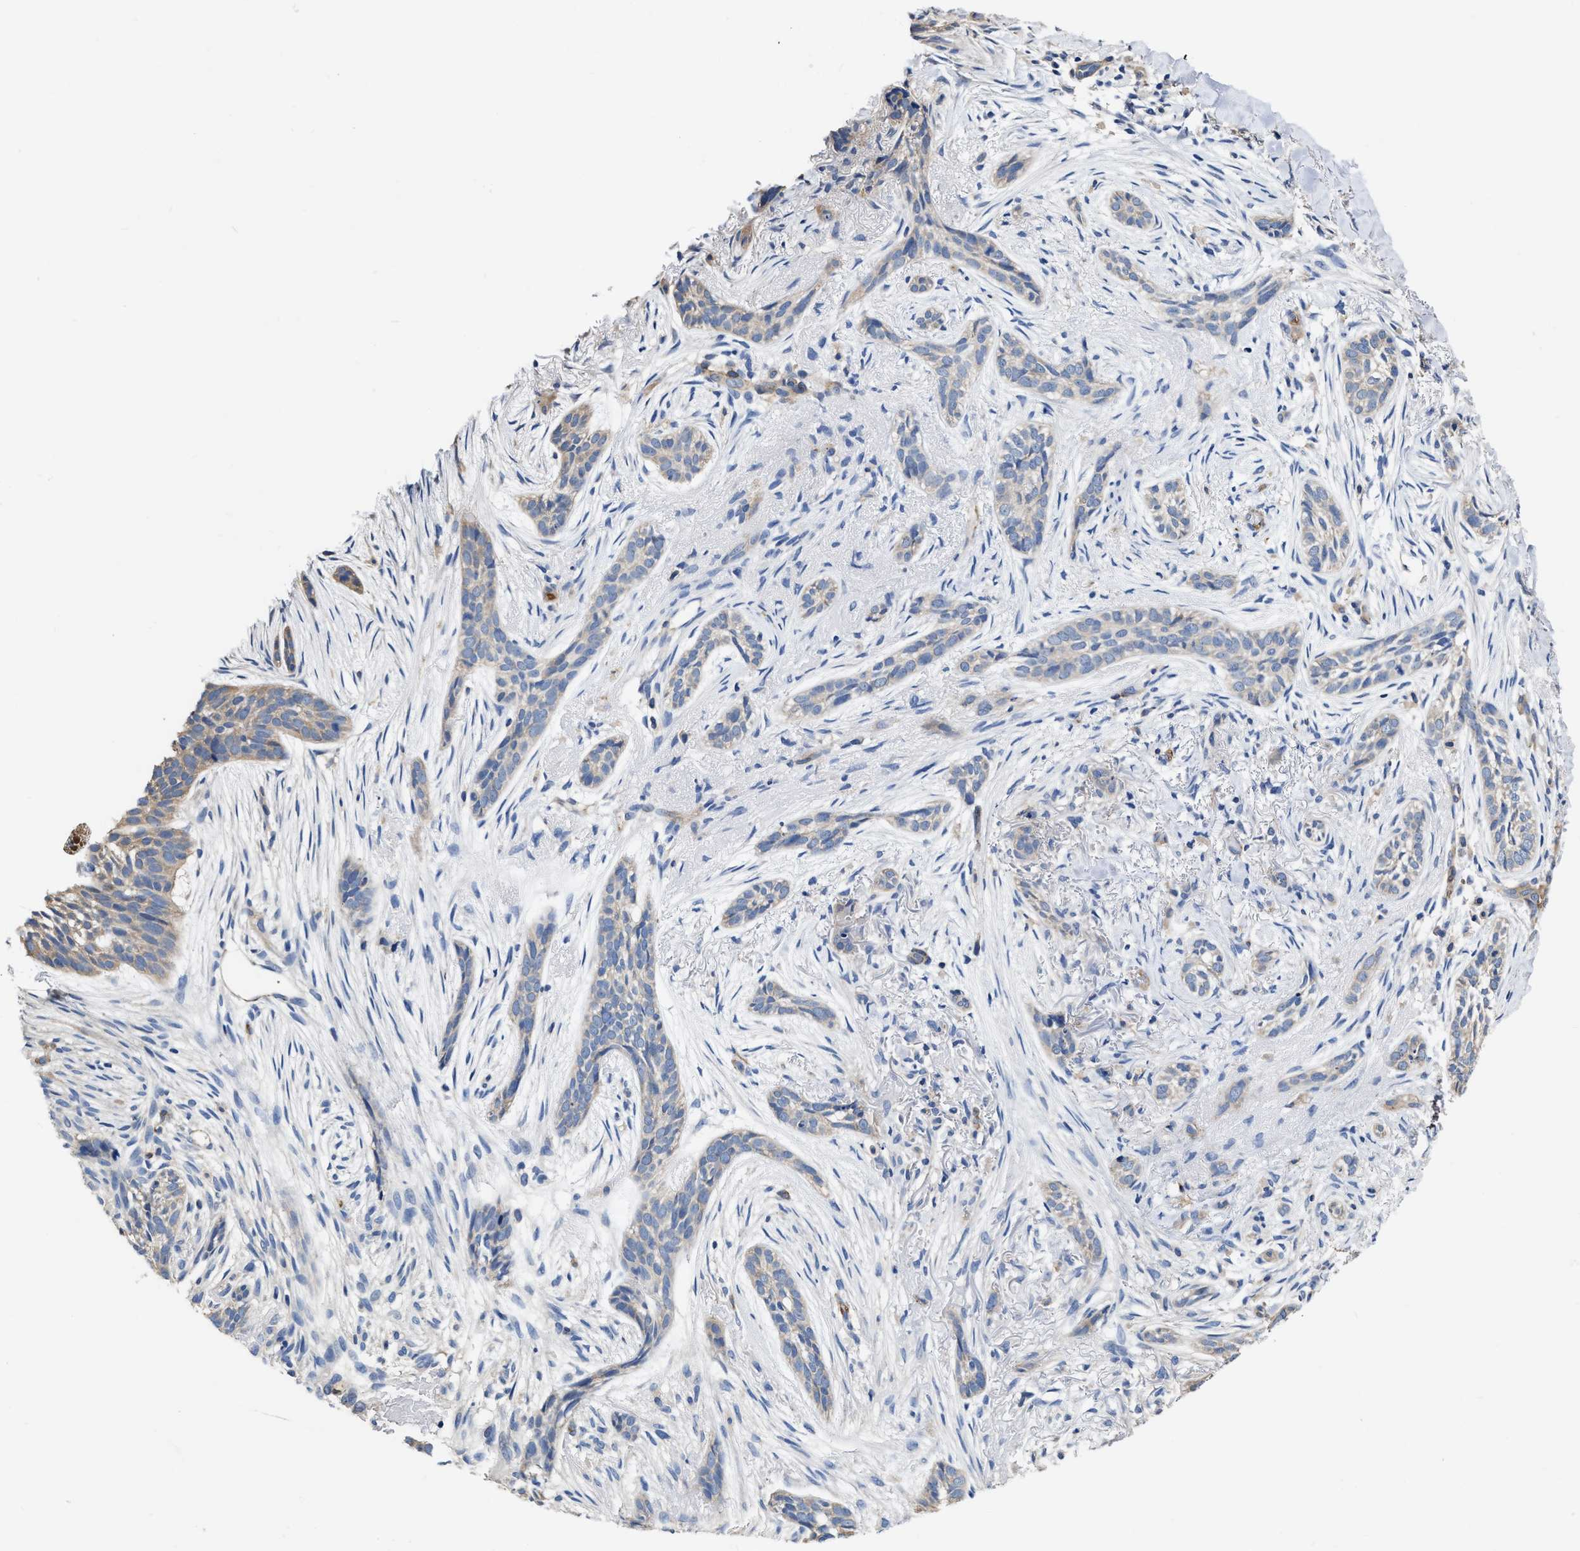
{"staining": {"intensity": "negative", "quantity": "none", "location": "none"}, "tissue": "skin cancer", "cell_type": "Tumor cells", "image_type": "cancer", "snomed": [{"axis": "morphology", "description": "Basal cell carcinoma"}, {"axis": "topography", "description": "Skin"}], "caption": "DAB (3,3'-diaminobenzidine) immunohistochemical staining of skin cancer (basal cell carcinoma) shows no significant positivity in tumor cells.", "gene": "C22orf42", "patient": {"sex": "female", "age": 88}}